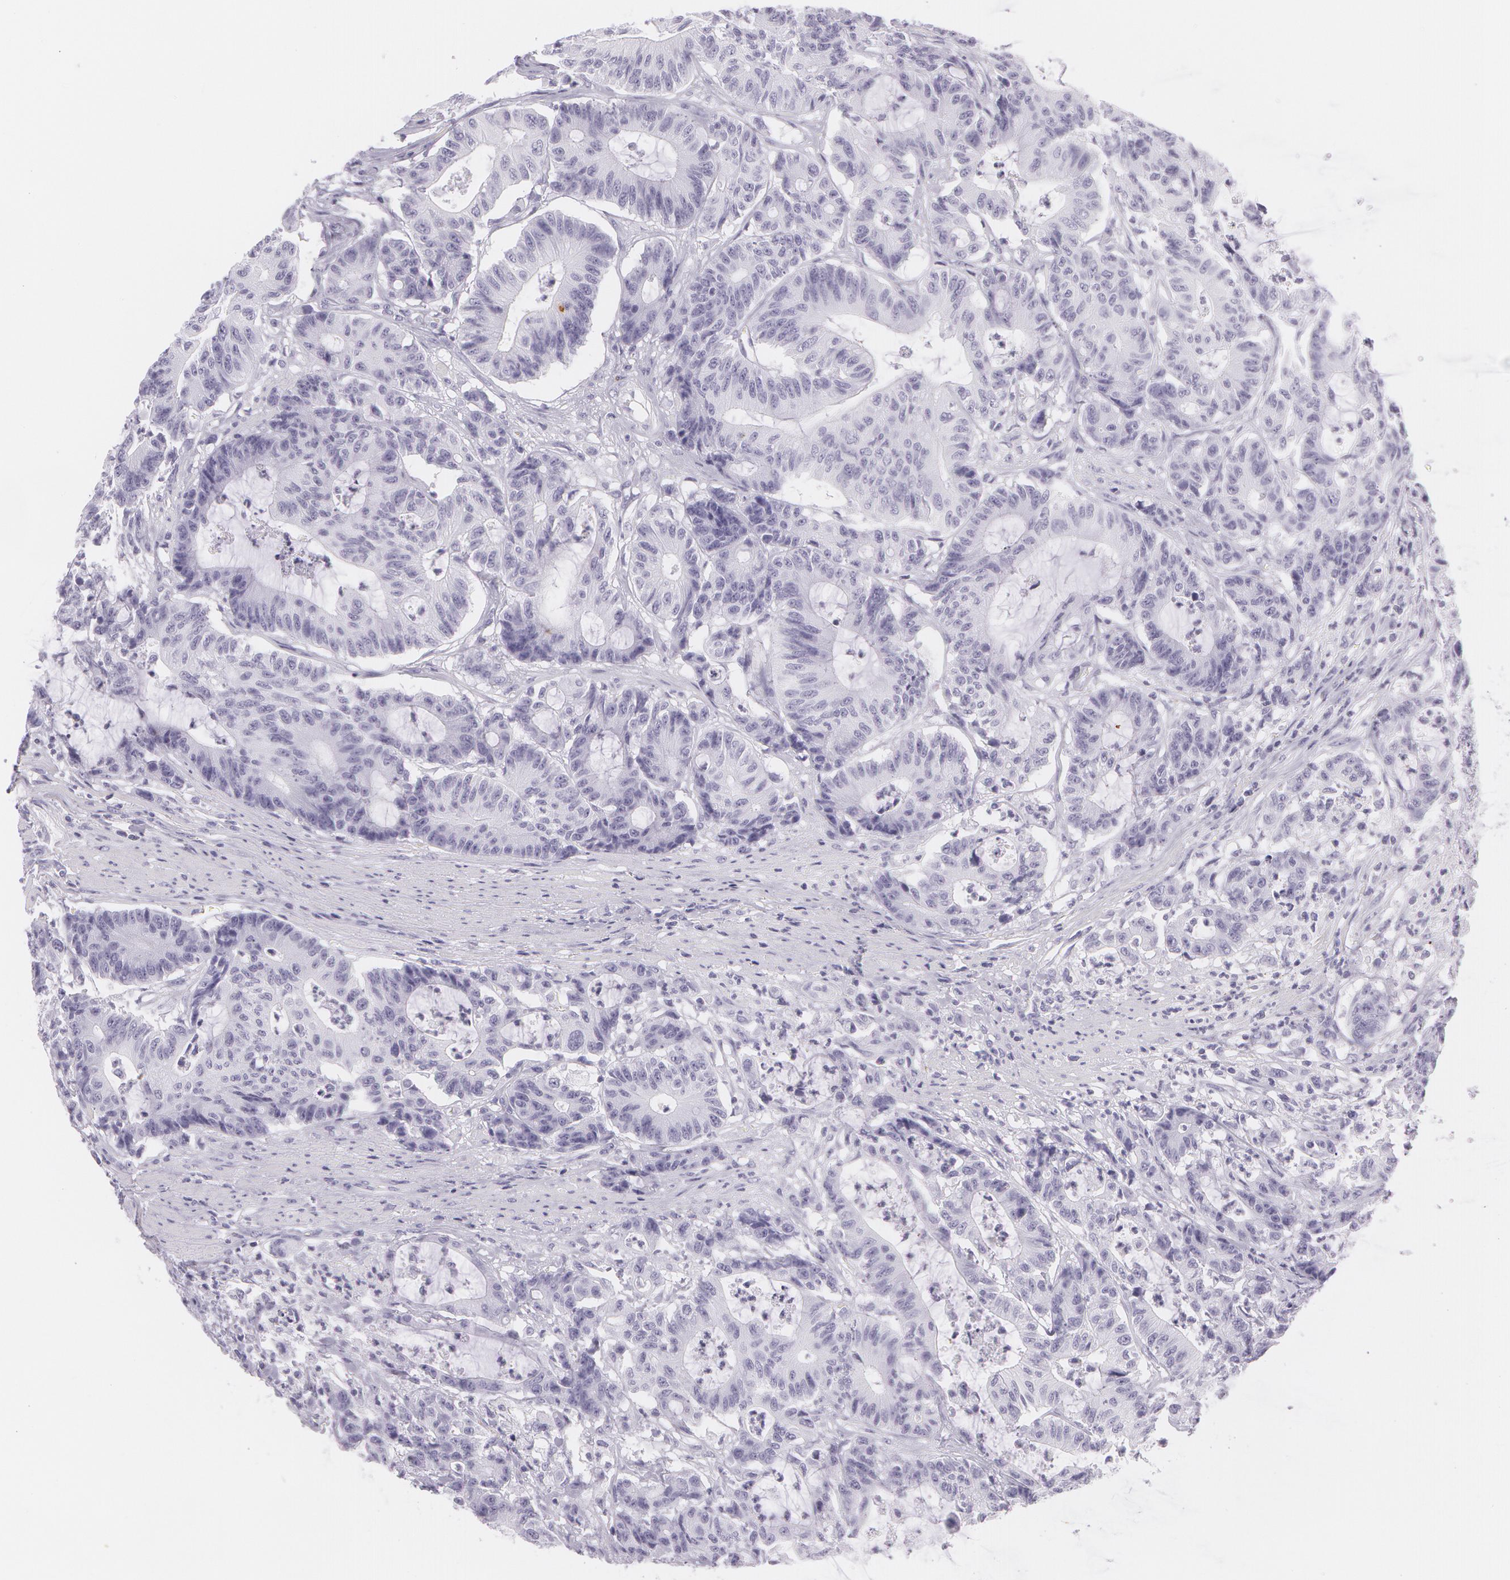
{"staining": {"intensity": "negative", "quantity": "none", "location": "none"}, "tissue": "colorectal cancer", "cell_type": "Tumor cells", "image_type": "cancer", "snomed": [{"axis": "morphology", "description": "Adenocarcinoma, NOS"}, {"axis": "topography", "description": "Colon"}], "caption": "Immunohistochemical staining of colorectal cancer (adenocarcinoma) displays no significant positivity in tumor cells. The staining was performed using DAB to visualize the protein expression in brown, while the nuclei were stained in blue with hematoxylin (Magnification: 20x).", "gene": "SNCG", "patient": {"sex": "female", "age": 84}}